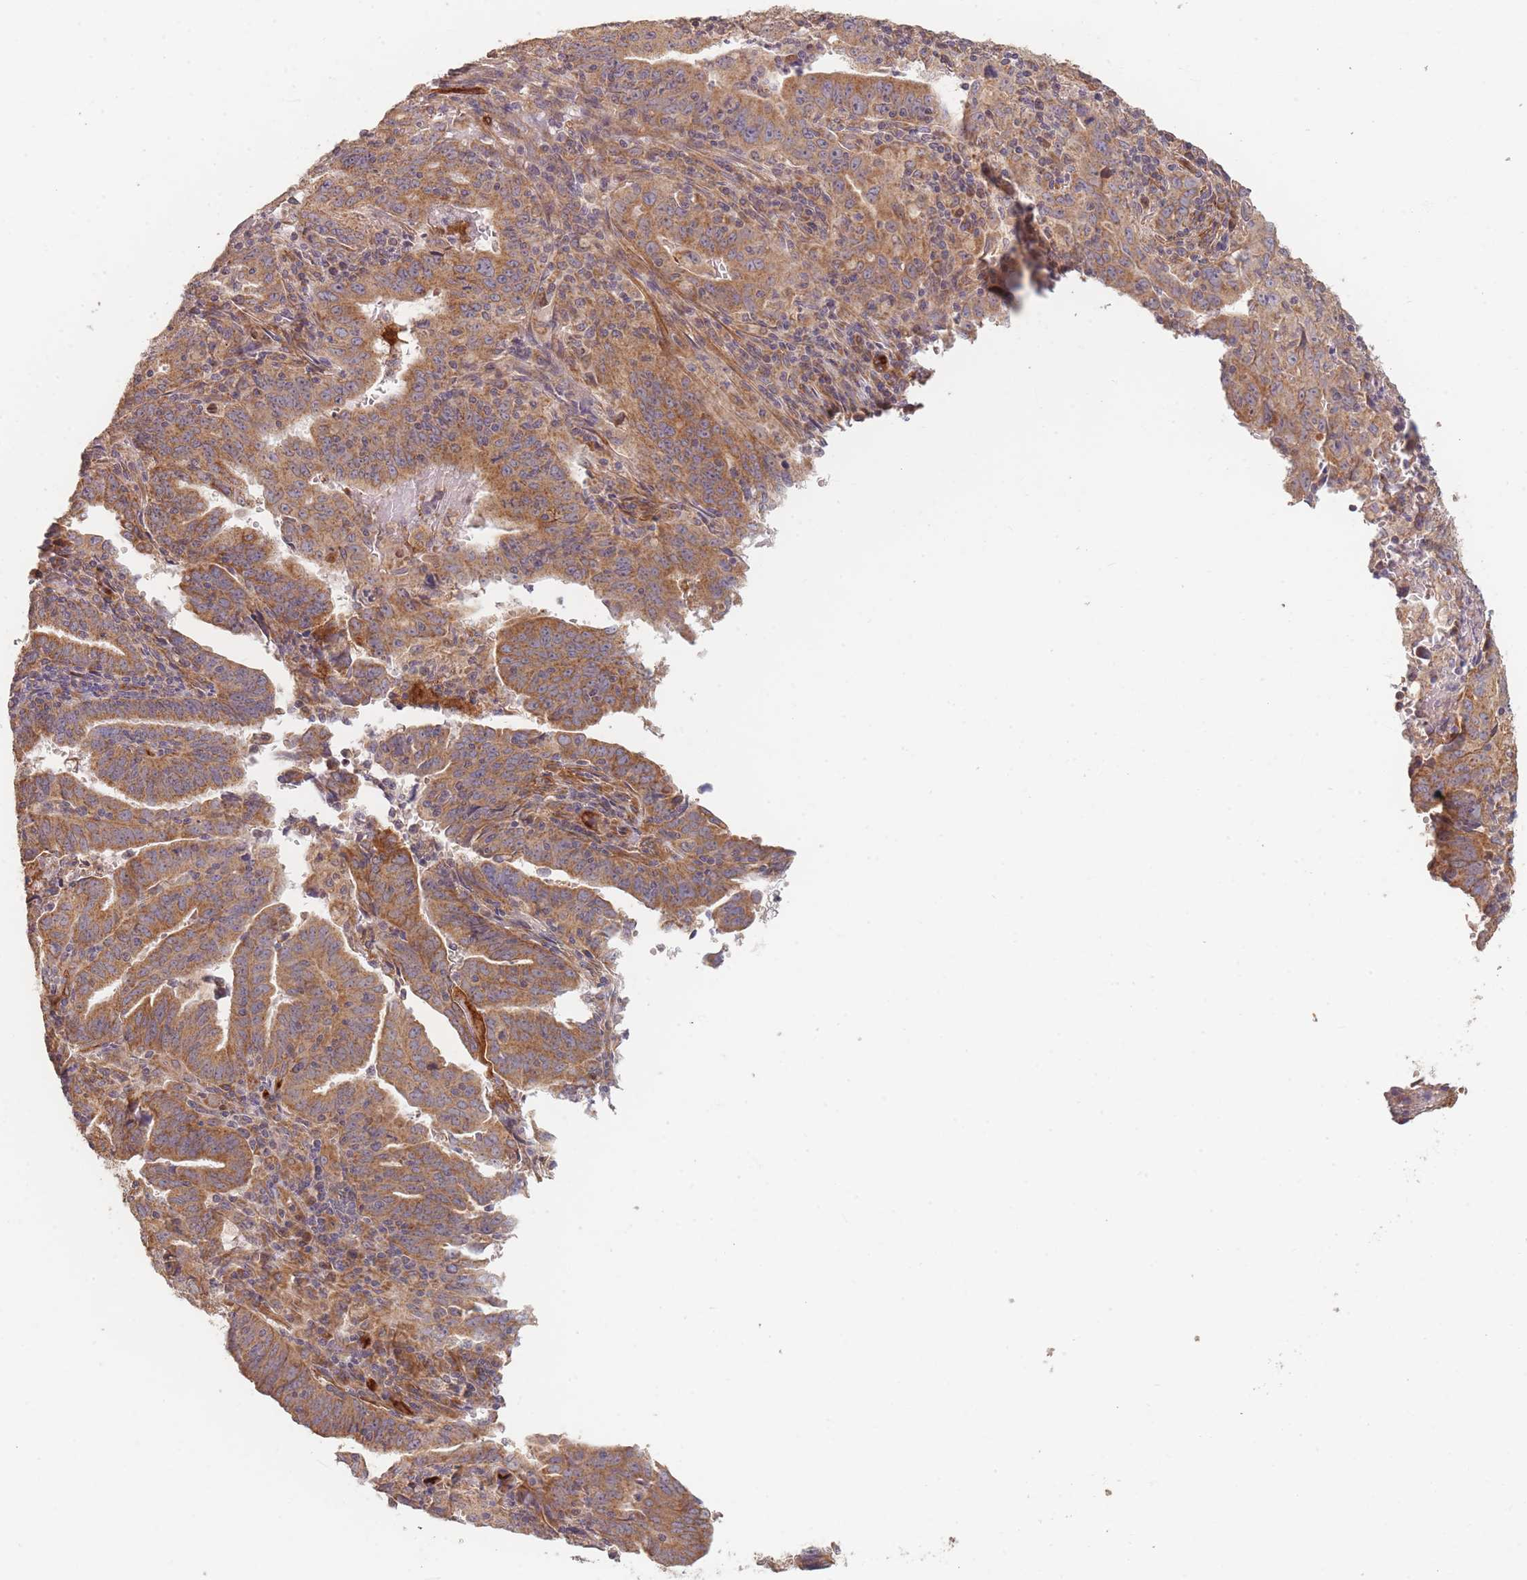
{"staining": {"intensity": "moderate", "quantity": ">75%", "location": "cytoplasmic/membranous"}, "tissue": "endometrial cancer", "cell_type": "Tumor cells", "image_type": "cancer", "snomed": [{"axis": "morphology", "description": "Adenocarcinoma, NOS"}, {"axis": "topography", "description": "Endometrium"}], "caption": "Protein staining reveals moderate cytoplasmic/membranous expression in approximately >75% of tumor cells in endometrial cancer.", "gene": "MRPS6", "patient": {"sex": "female", "age": 60}}